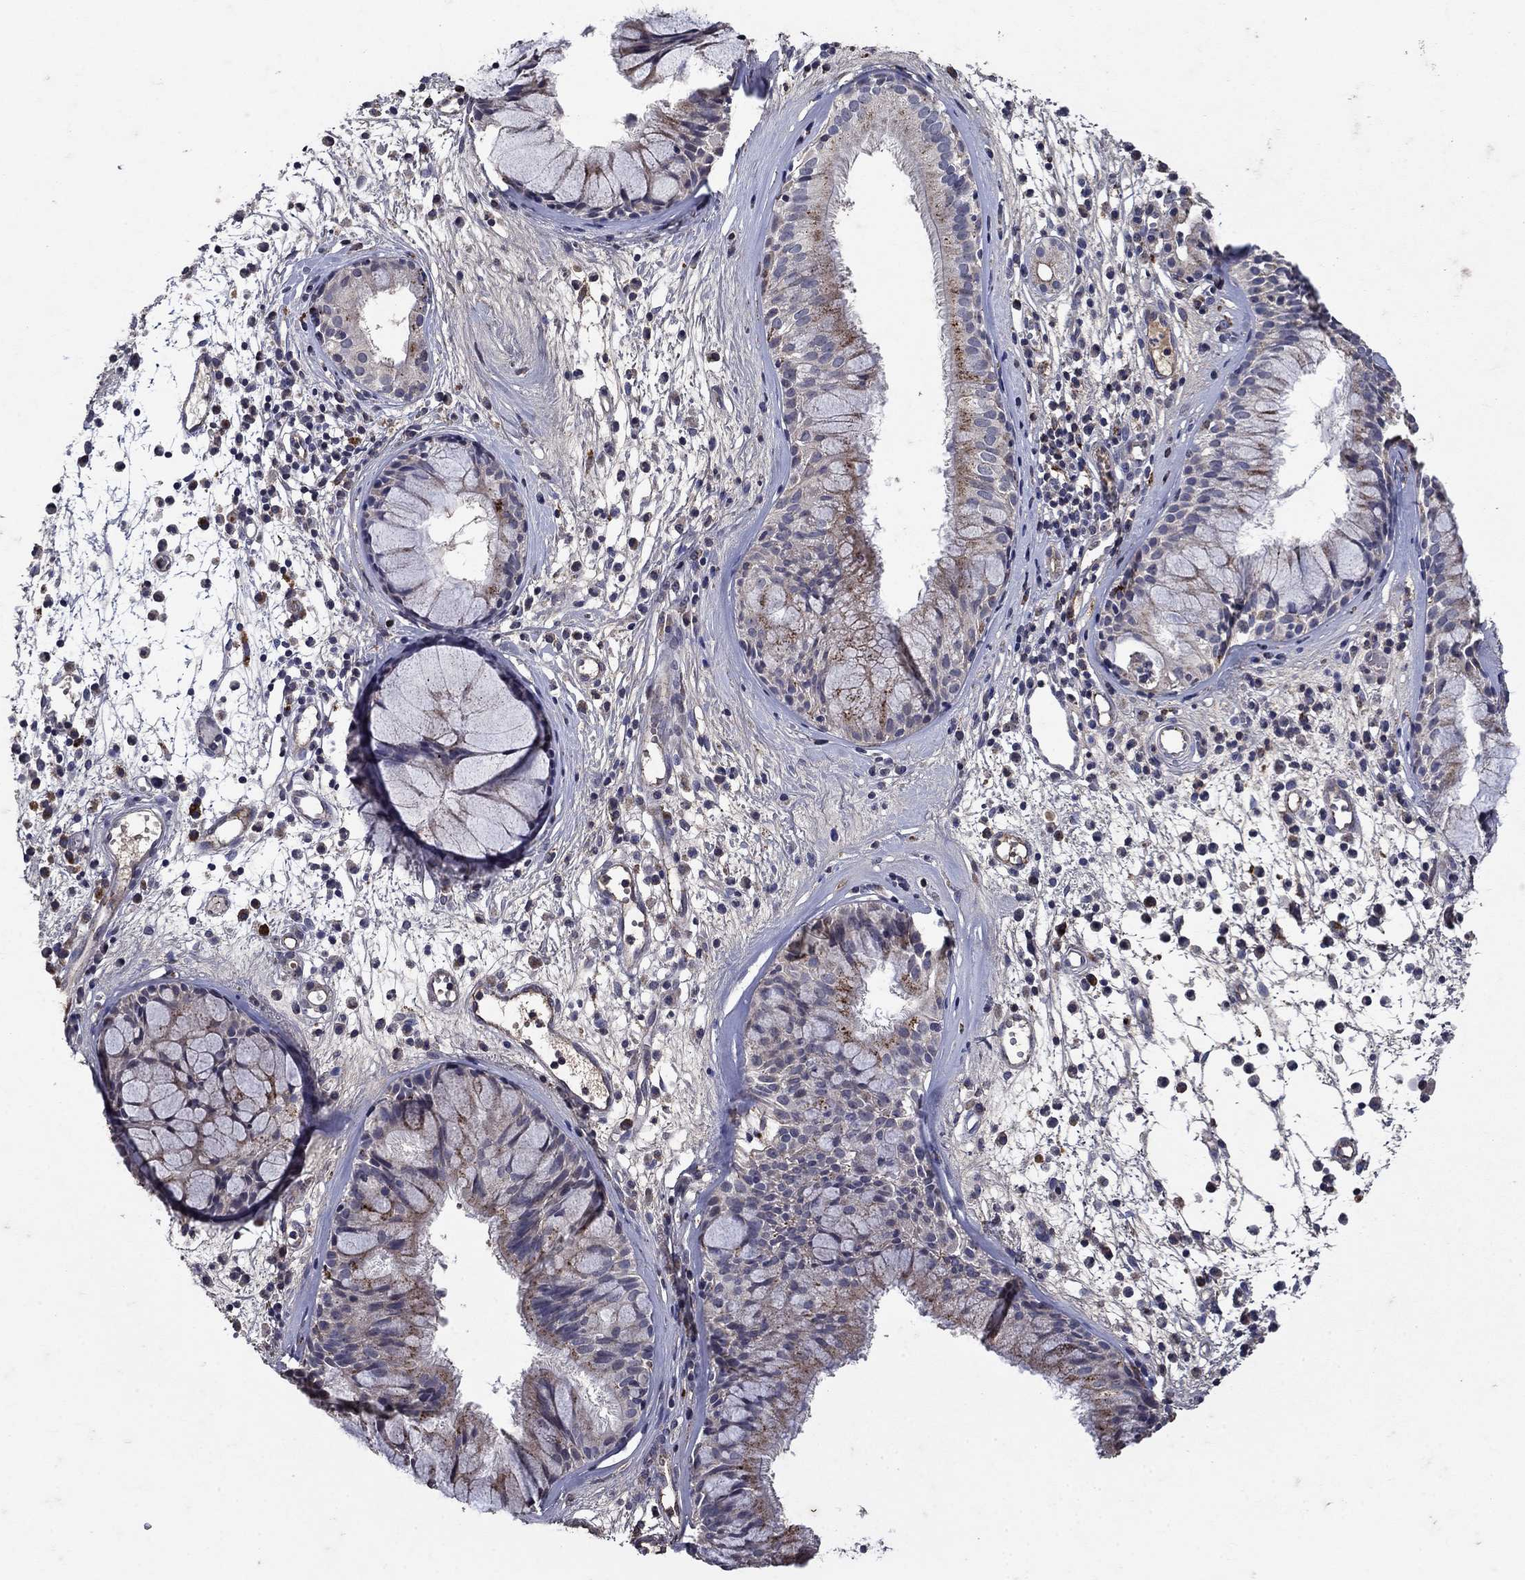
{"staining": {"intensity": "moderate", "quantity": "<25%", "location": "cytoplasmic/membranous"}, "tissue": "nasopharynx", "cell_type": "Respiratory epithelial cells", "image_type": "normal", "snomed": [{"axis": "morphology", "description": "Normal tissue, NOS"}, {"axis": "topography", "description": "Nasopharynx"}], "caption": "Human nasopharynx stained for a protein (brown) shows moderate cytoplasmic/membranous positive positivity in approximately <25% of respiratory epithelial cells.", "gene": "NPC2", "patient": {"sex": "male", "age": 77}}